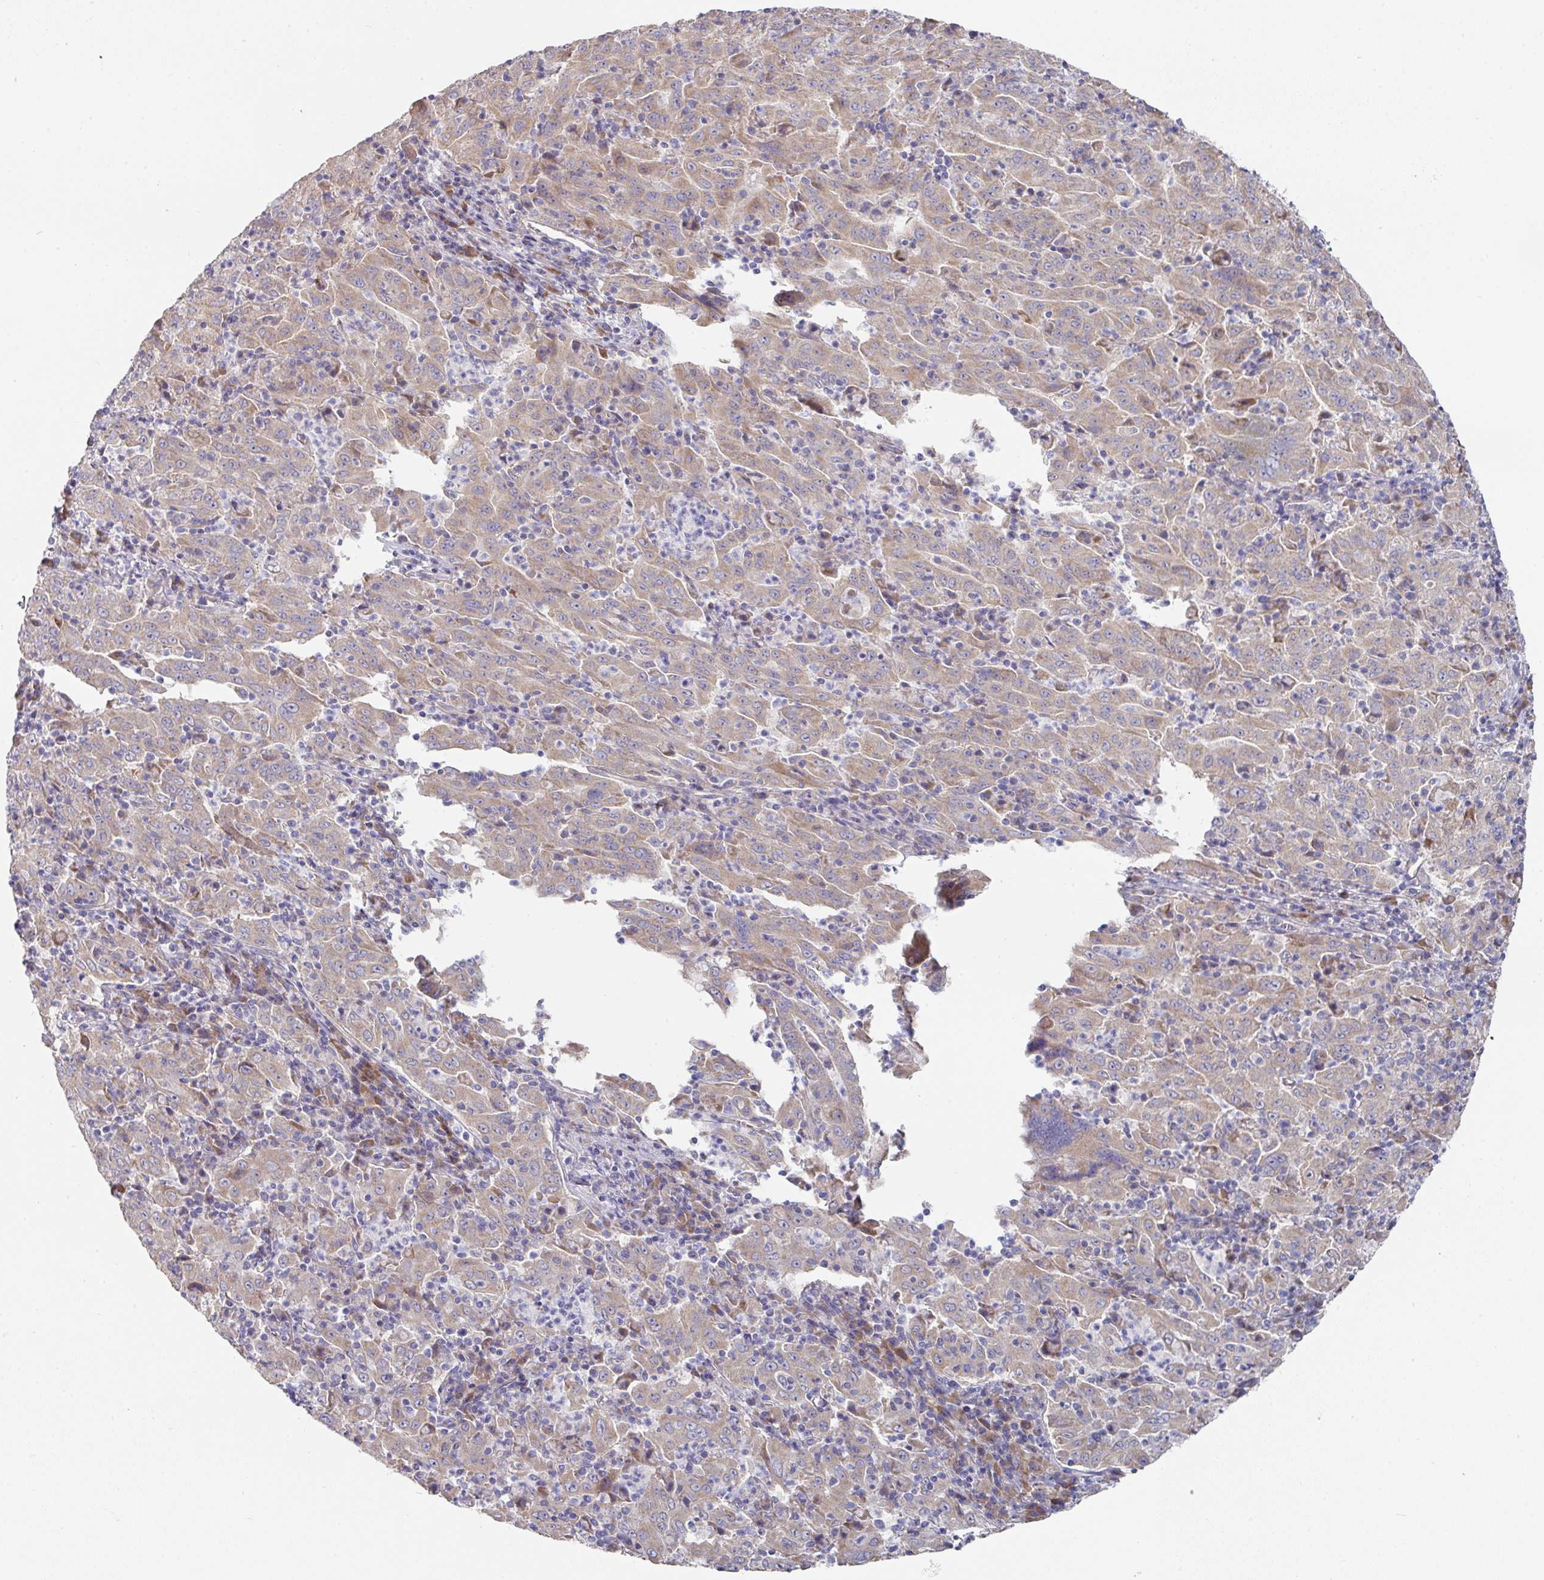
{"staining": {"intensity": "moderate", "quantity": ">75%", "location": "cytoplasmic/membranous"}, "tissue": "pancreatic cancer", "cell_type": "Tumor cells", "image_type": "cancer", "snomed": [{"axis": "morphology", "description": "Adenocarcinoma, NOS"}, {"axis": "topography", "description": "Pancreas"}], "caption": "Human pancreatic cancer stained with a brown dye reveals moderate cytoplasmic/membranous positive staining in about >75% of tumor cells.", "gene": "PYROXD2", "patient": {"sex": "male", "age": 63}}